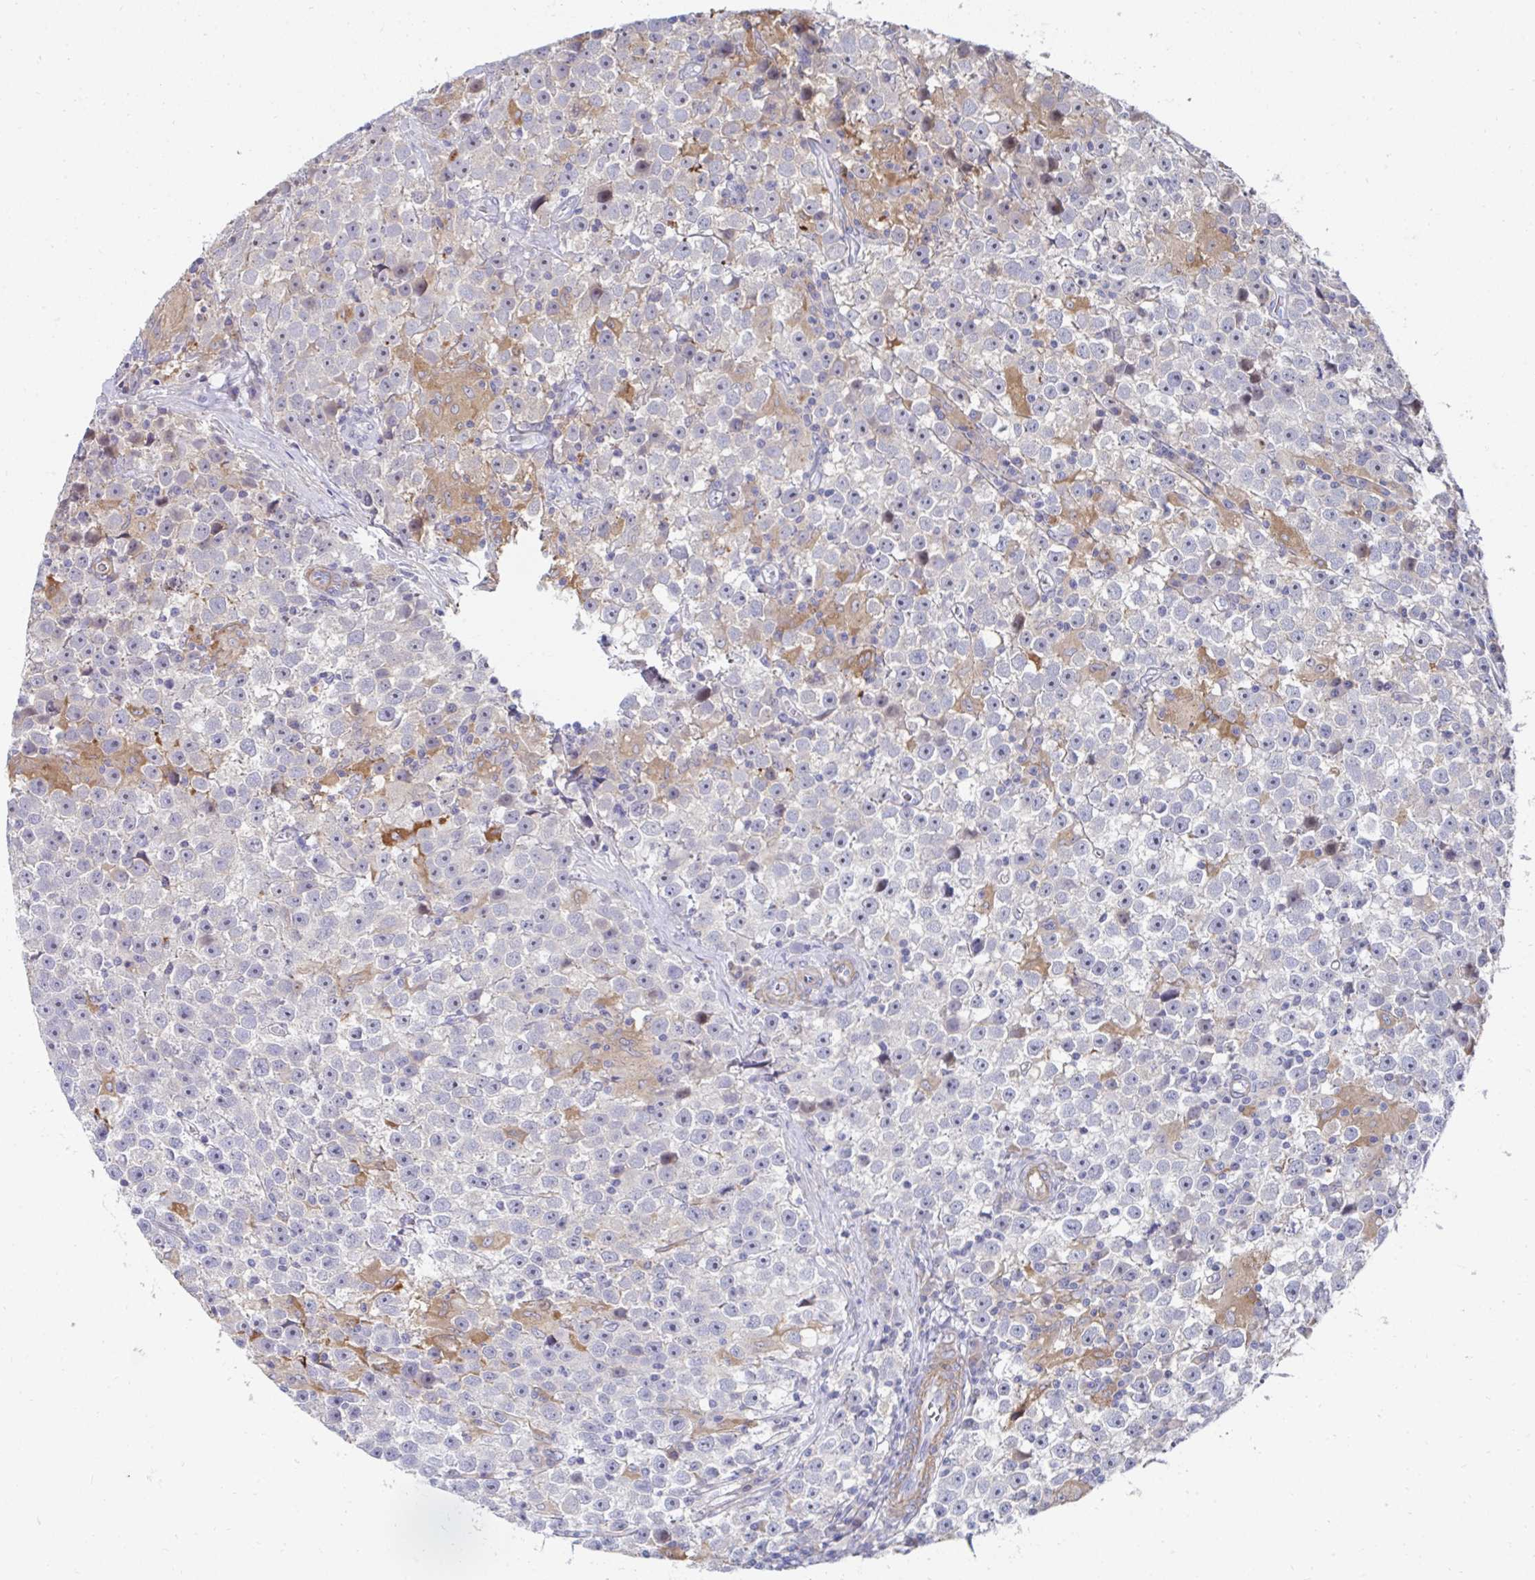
{"staining": {"intensity": "negative", "quantity": "none", "location": "none"}, "tissue": "testis cancer", "cell_type": "Tumor cells", "image_type": "cancer", "snomed": [{"axis": "morphology", "description": "Seminoma, NOS"}, {"axis": "topography", "description": "Testis"}], "caption": "Protein analysis of testis cancer displays no significant positivity in tumor cells.", "gene": "FBXL13", "patient": {"sex": "male", "age": 31}}